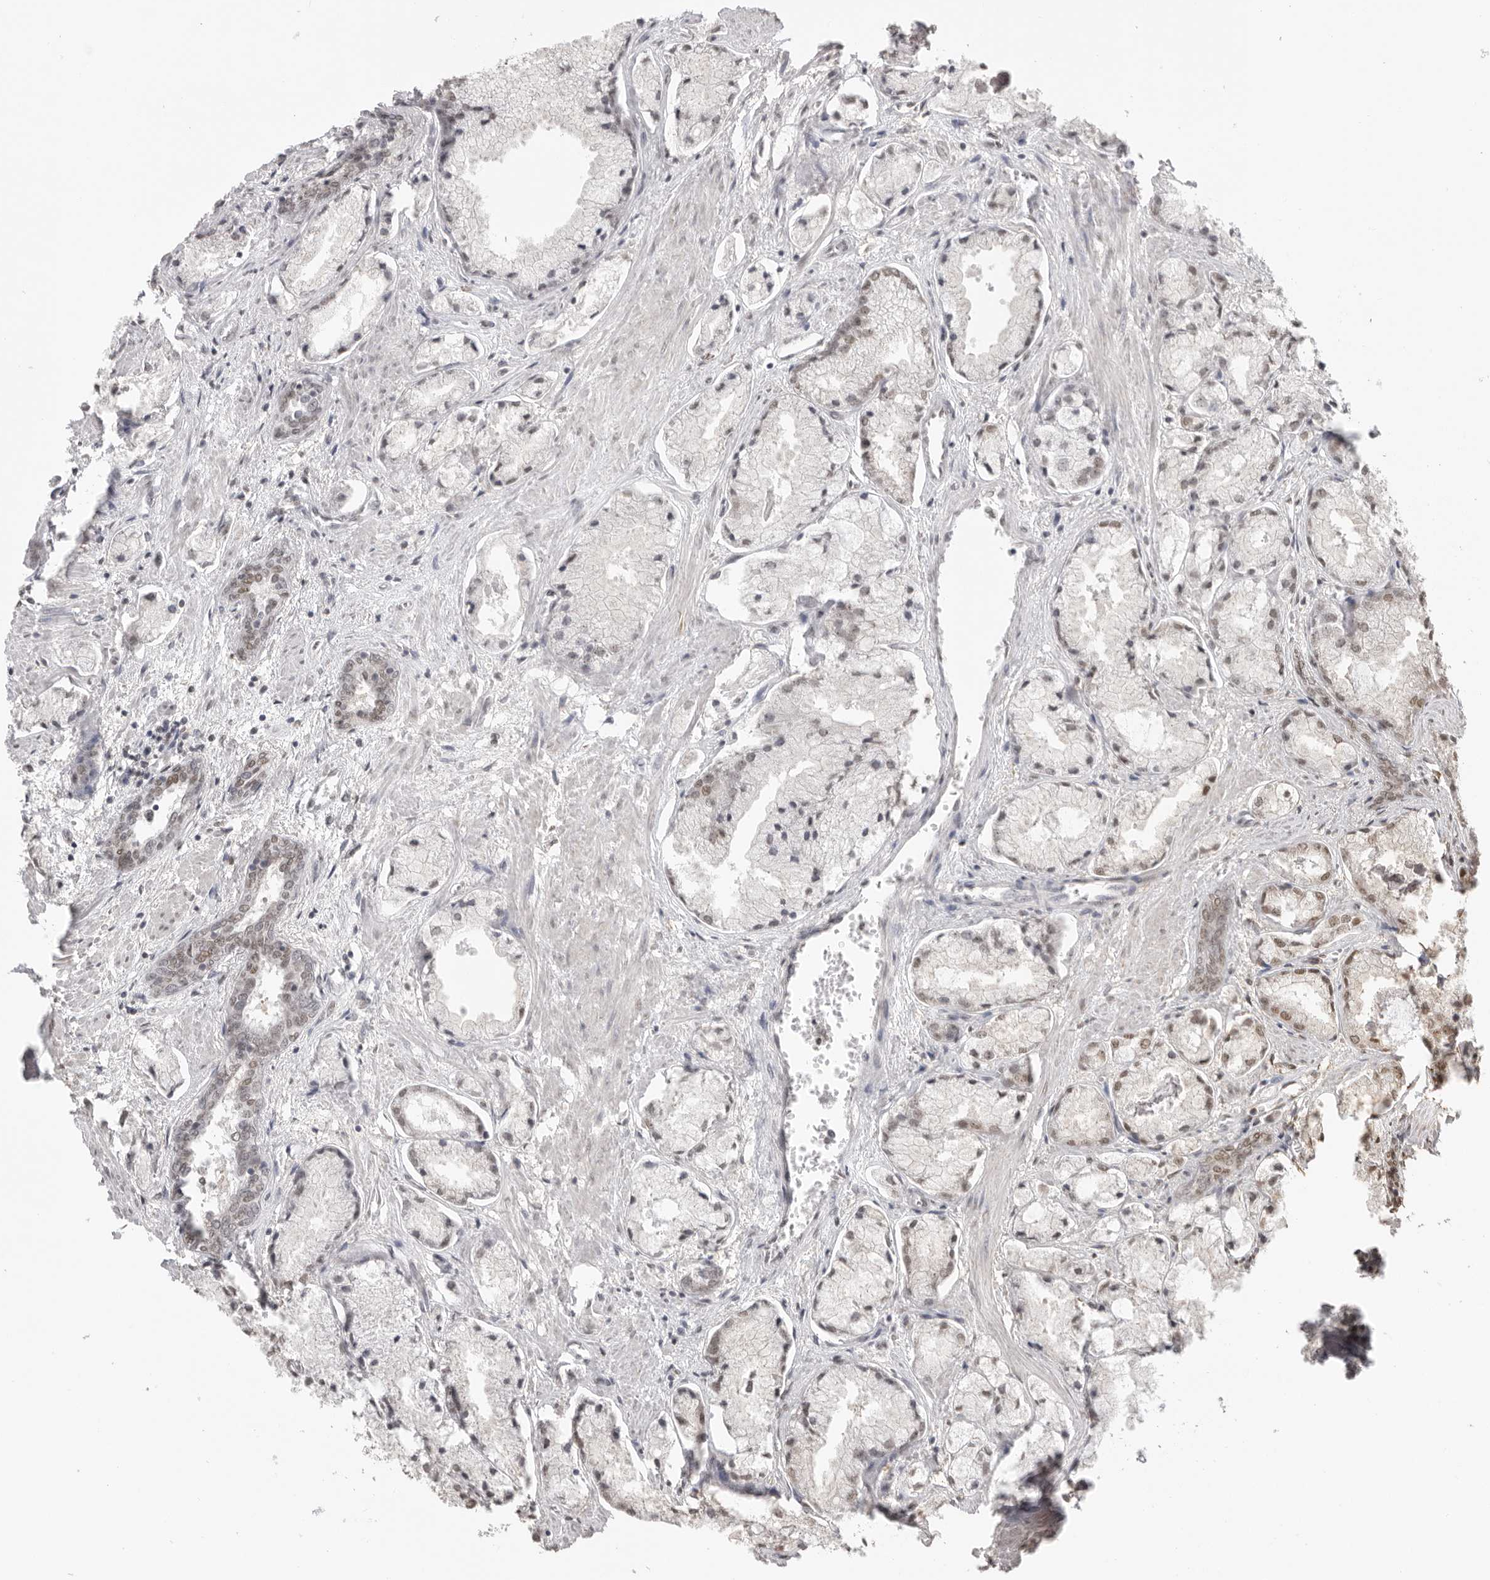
{"staining": {"intensity": "weak", "quantity": "<25%", "location": "nuclear"}, "tissue": "prostate cancer", "cell_type": "Tumor cells", "image_type": "cancer", "snomed": [{"axis": "morphology", "description": "Adenocarcinoma, High grade"}, {"axis": "topography", "description": "Prostate"}], "caption": "An immunohistochemistry (IHC) histopathology image of prostate cancer is shown. There is no staining in tumor cells of prostate cancer.", "gene": "RPA2", "patient": {"sex": "male", "age": 50}}